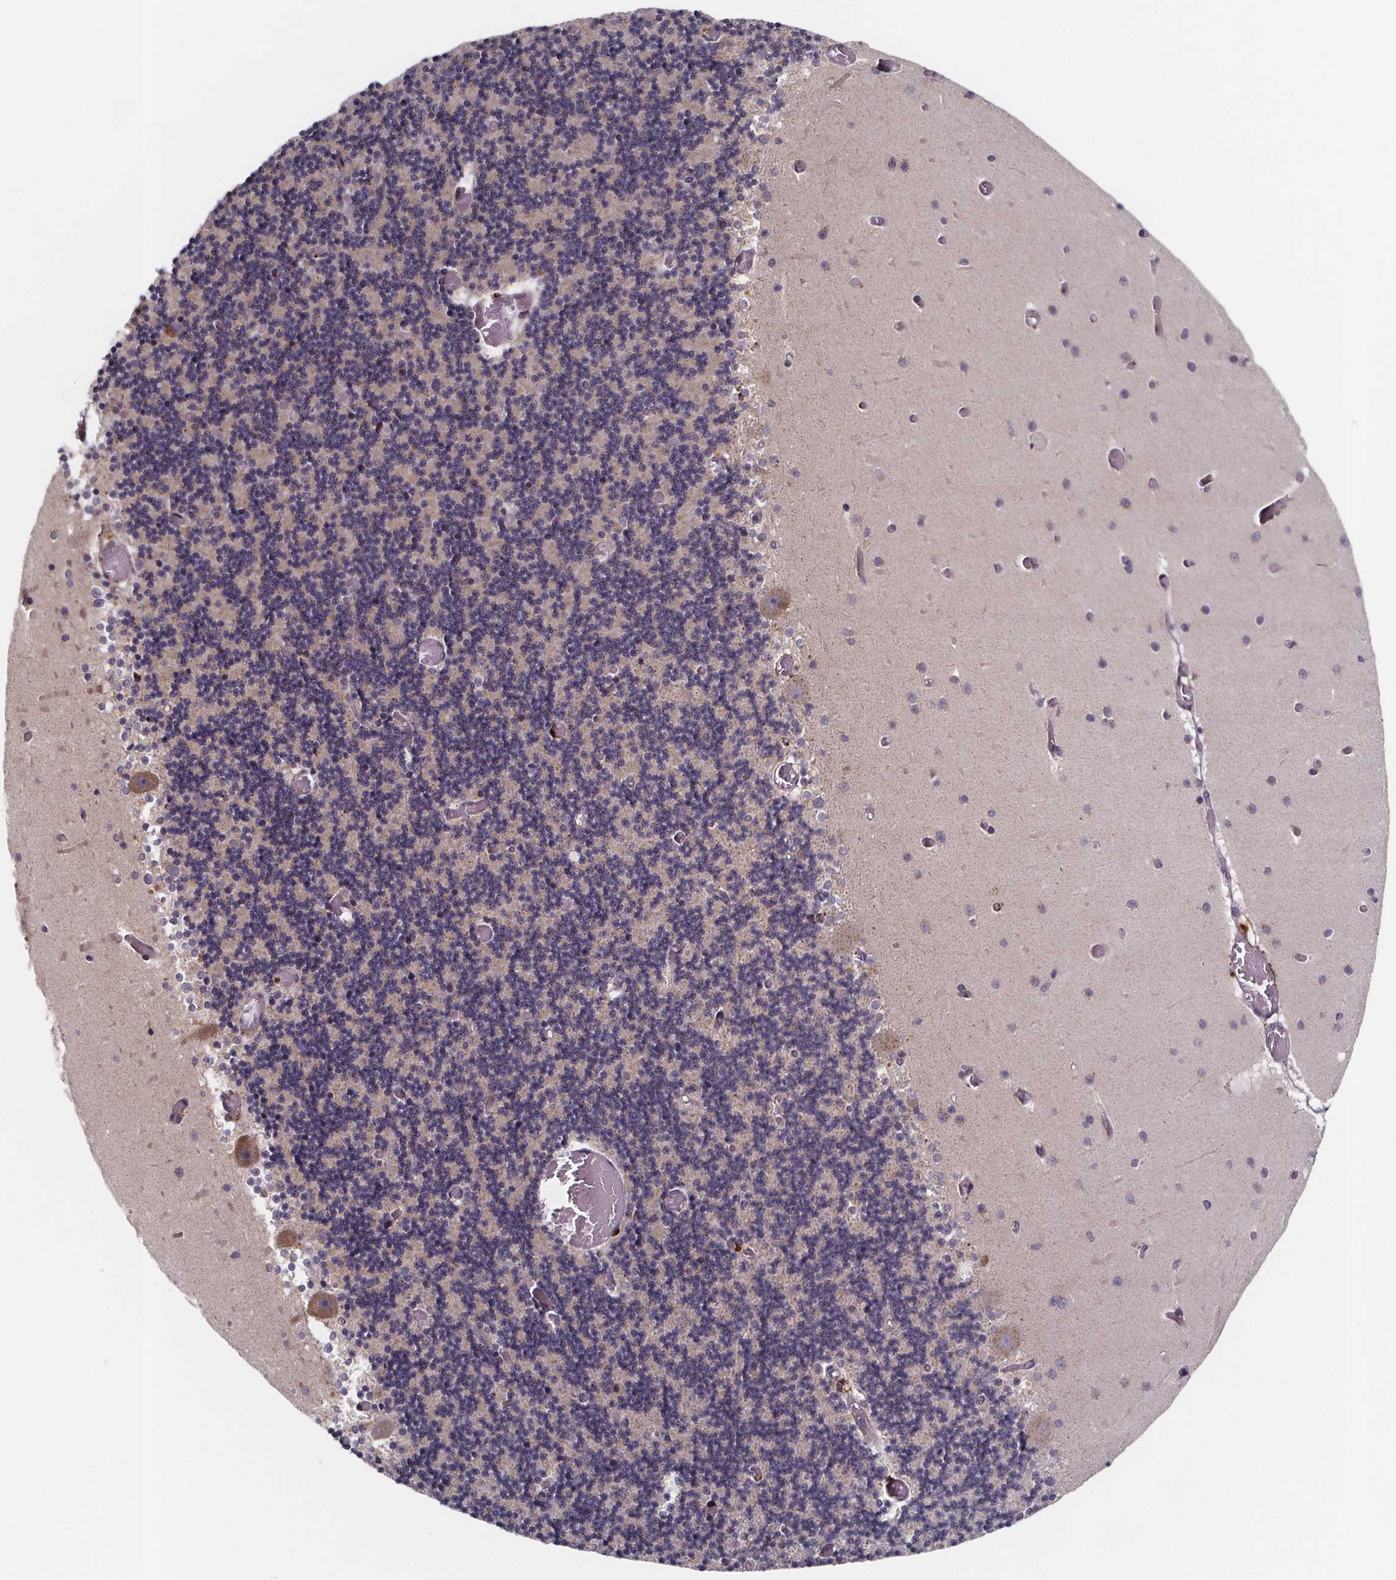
{"staining": {"intensity": "negative", "quantity": "none", "location": "none"}, "tissue": "cerebellum", "cell_type": "Cells in granular layer", "image_type": "normal", "snomed": [{"axis": "morphology", "description": "Normal tissue, NOS"}, {"axis": "topography", "description": "Cerebellum"}], "caption": "Image shows no protein positivity in cells in granular layer of normal cerebellum. Brightfield microscopy of immunohistochemistry (IHC) stained with DAB (3,3'-diaminobenzidine) (brown) and hematoxylin (blue), captured at high magnification.", "gene": "NDST1", "patient": {"sex": "female", "age": 28}}